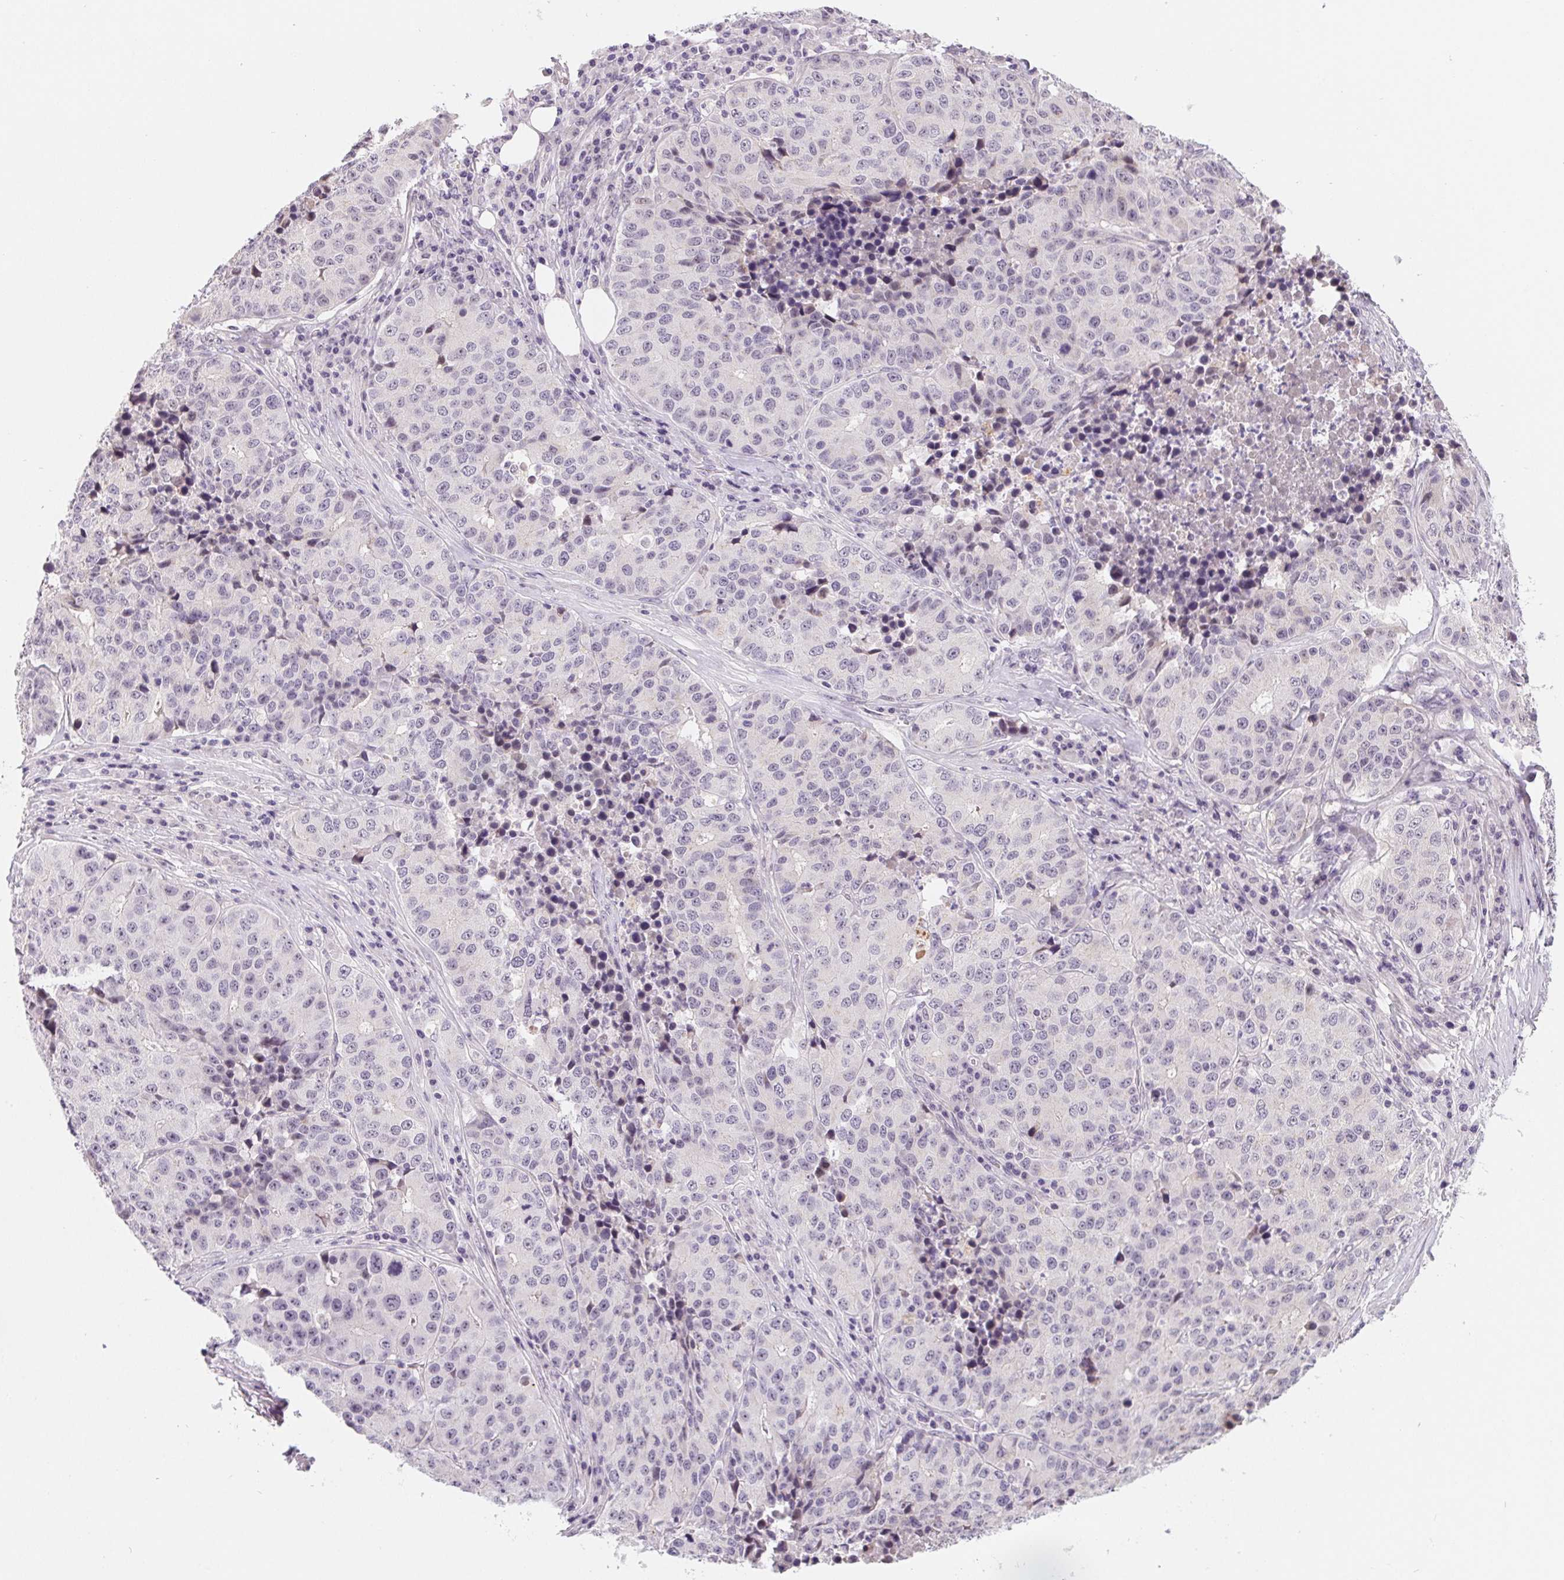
{"staining": {"intensity": "negative", "quantity": "none", "location": "none"}, "tissue": "stomach cancer", "cell_type": "Tumor cells", "image_type": "cancer", "snomed": [{"axis": "morphology", "description": "Adenocarcinoma, NOS"}, {"axis": "topography", "description": "Stomach"}], "caption": "Adenocarcinoma (stomach) was stained to show a protein in brown. There is no significant expression in tumor cells.", "gene": "LCA5L", "patient": {"sex": "male", "age": 71}}